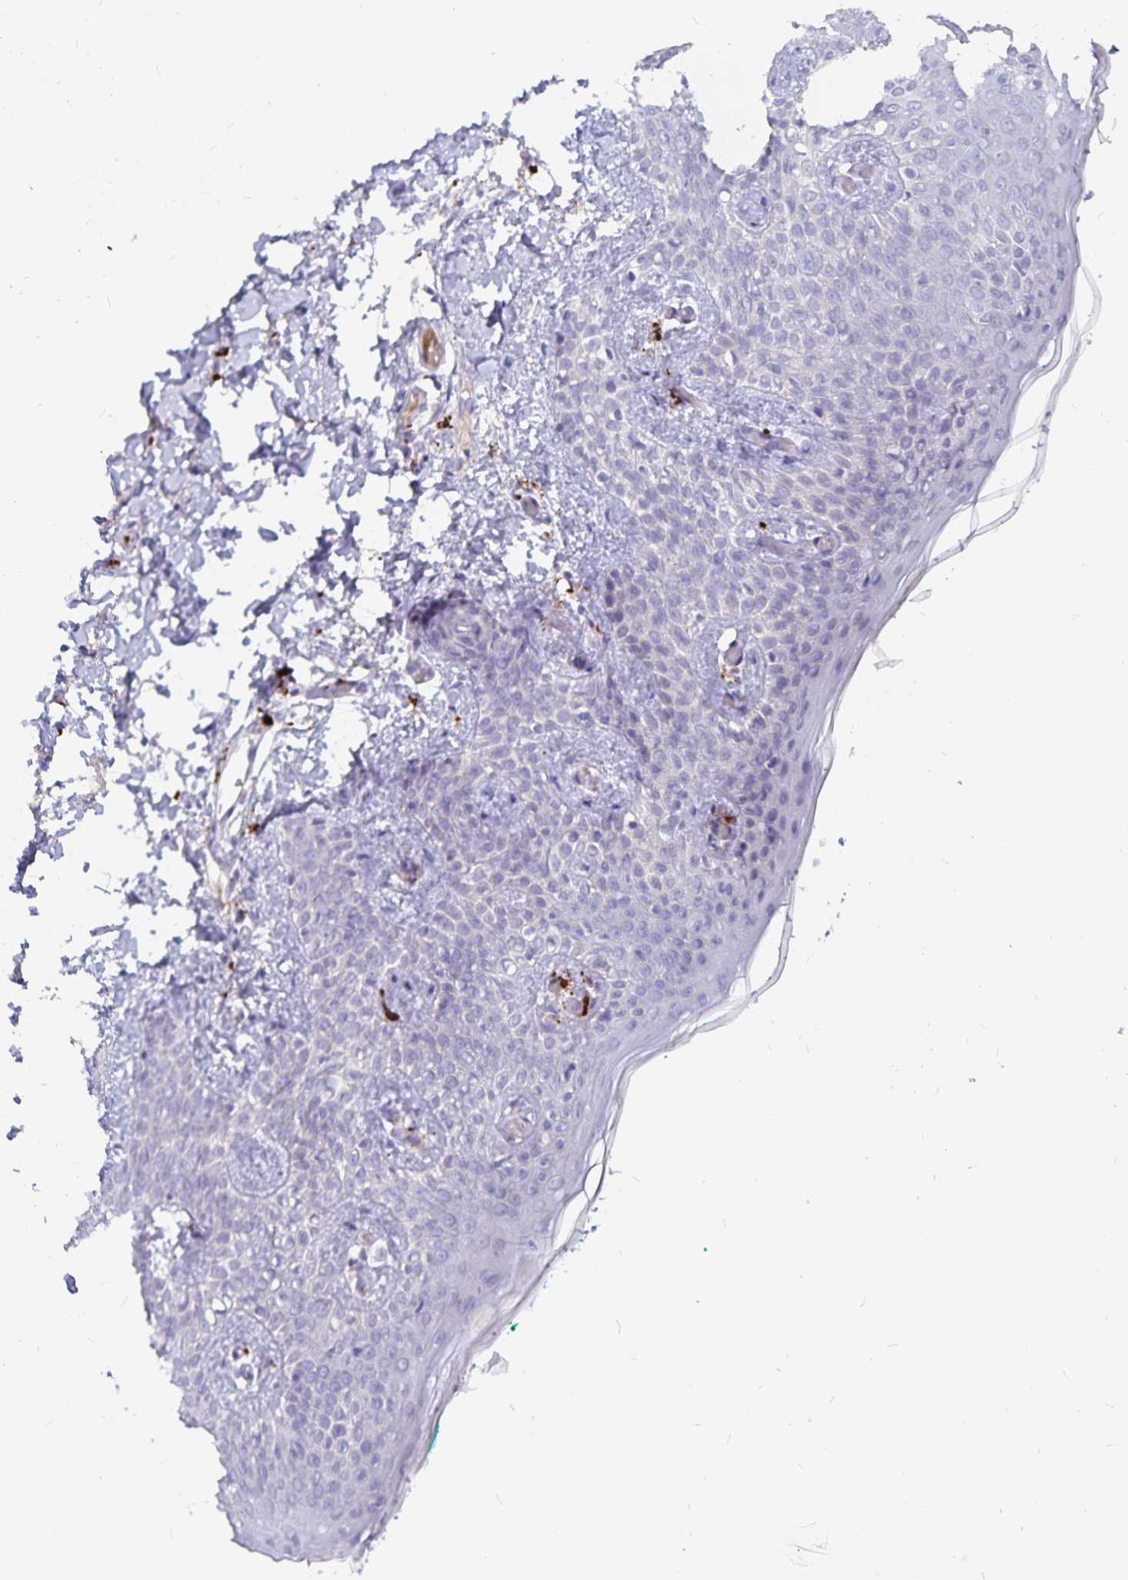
{"staining": {"intensity": "negative", "quantity": "none", "location": "none"}, "tissue": "skin", "cell_type": "Fibroblasts", "image_type": "normal", "snomed": [{"axis": "morphology", "description": "Normal tissue, NOS"}, {"axis": "topography", "description": "Skin"}], "caption": "Protein analysis of benign skin displays no significant staining in fibroblasts. The staining was performed using DAB (3,3'-diaminobenzidine) to visualize the protein expression in brown, while the nuclei were stained in blue with hematoxylin (Magnification: 20x).", "gene": "PKHD1", "patient": {"sex": "male", "age": 16}}